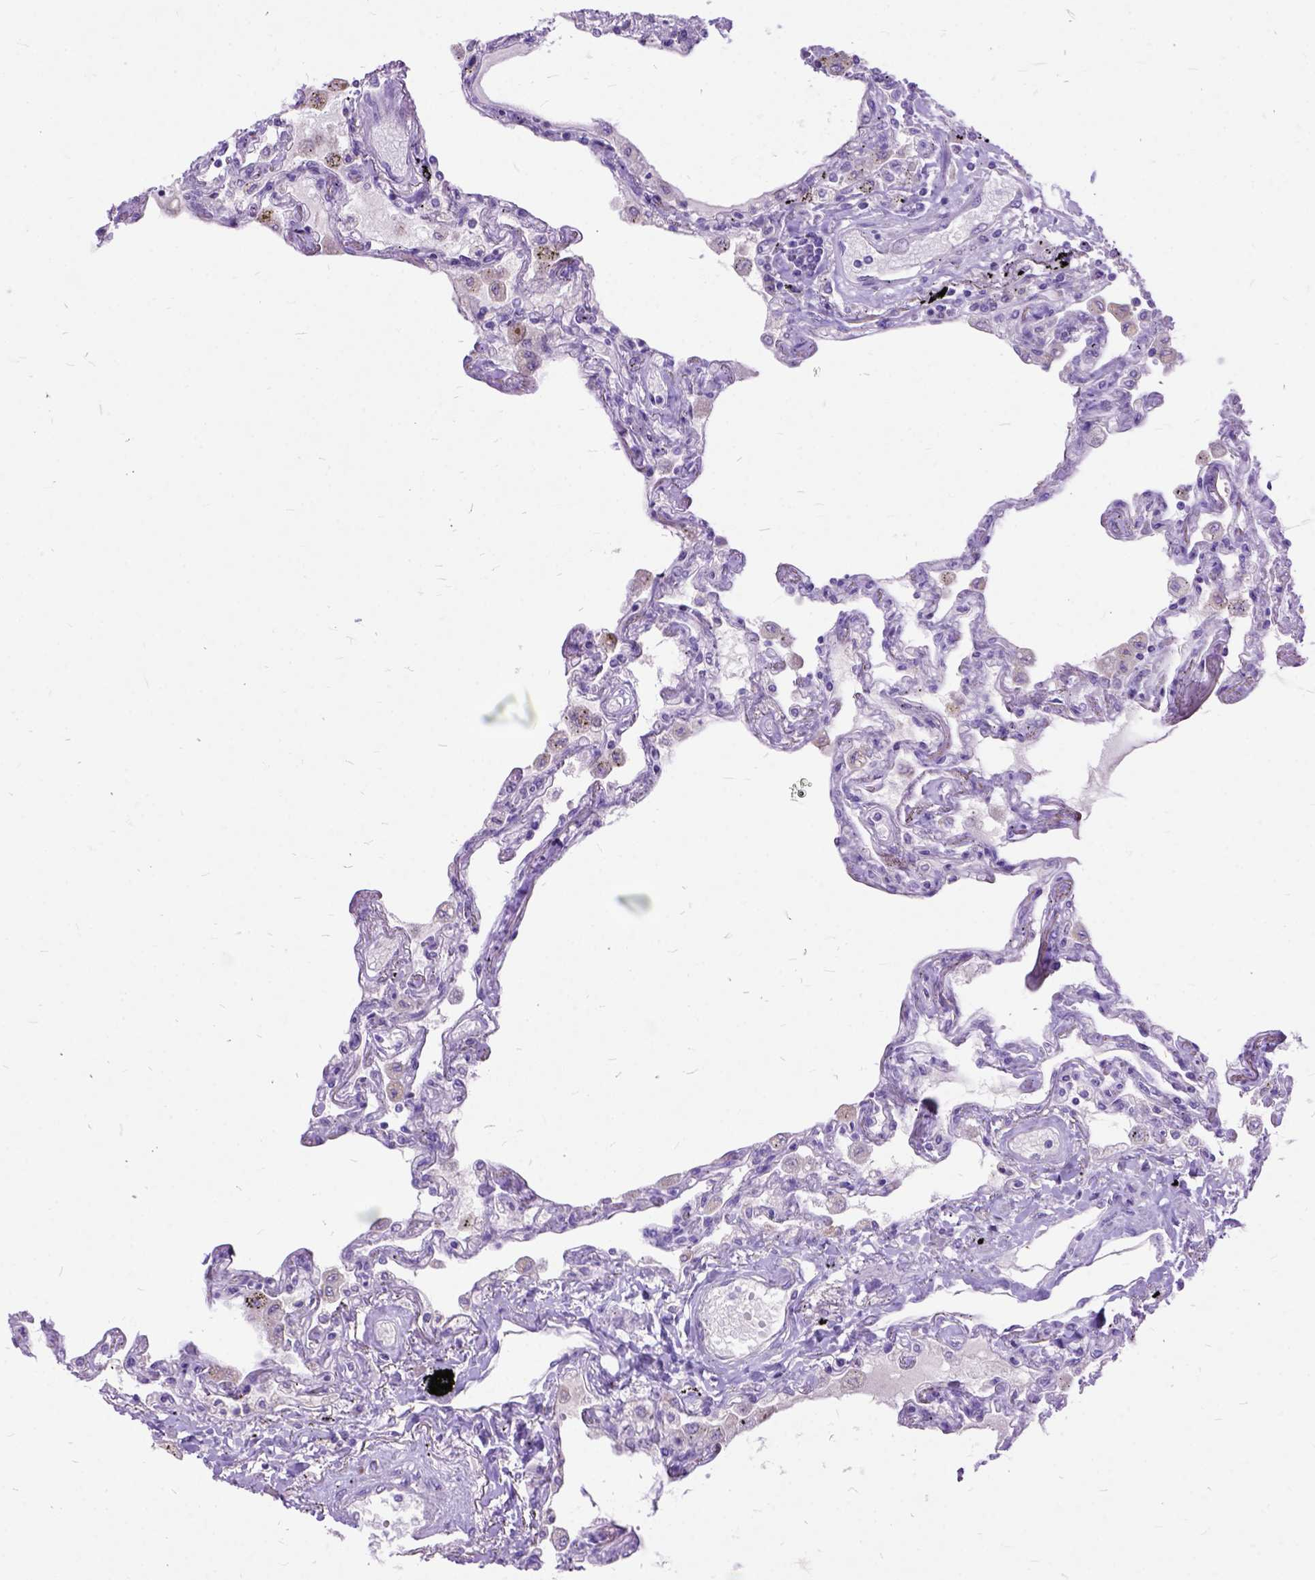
{"staining": {"intensity": "negative", "quantity": "none", "location": "none"}, "tissue": "lung", "cell_type": "Alveolar cells", "image_type": "normal", "snomed": [{"axis": "morphology", "description": "Normal tissue, NOS"}, {"axis": "morphology", "description": "Adenocarcinoma, NOS"}, {"axis": "topography", "description": "Cartilage tissue"}, {"axis": "topography", "description": "Lung"}], "caption": "Benign lung was stained to show a protein in brown. There is no significant positivity in alveolar cells. (DAB IHC visualized using brightfield microscopy, high magnification).", "gene": "CTAG2", "patient": {"sex": "female", "age": 67}}